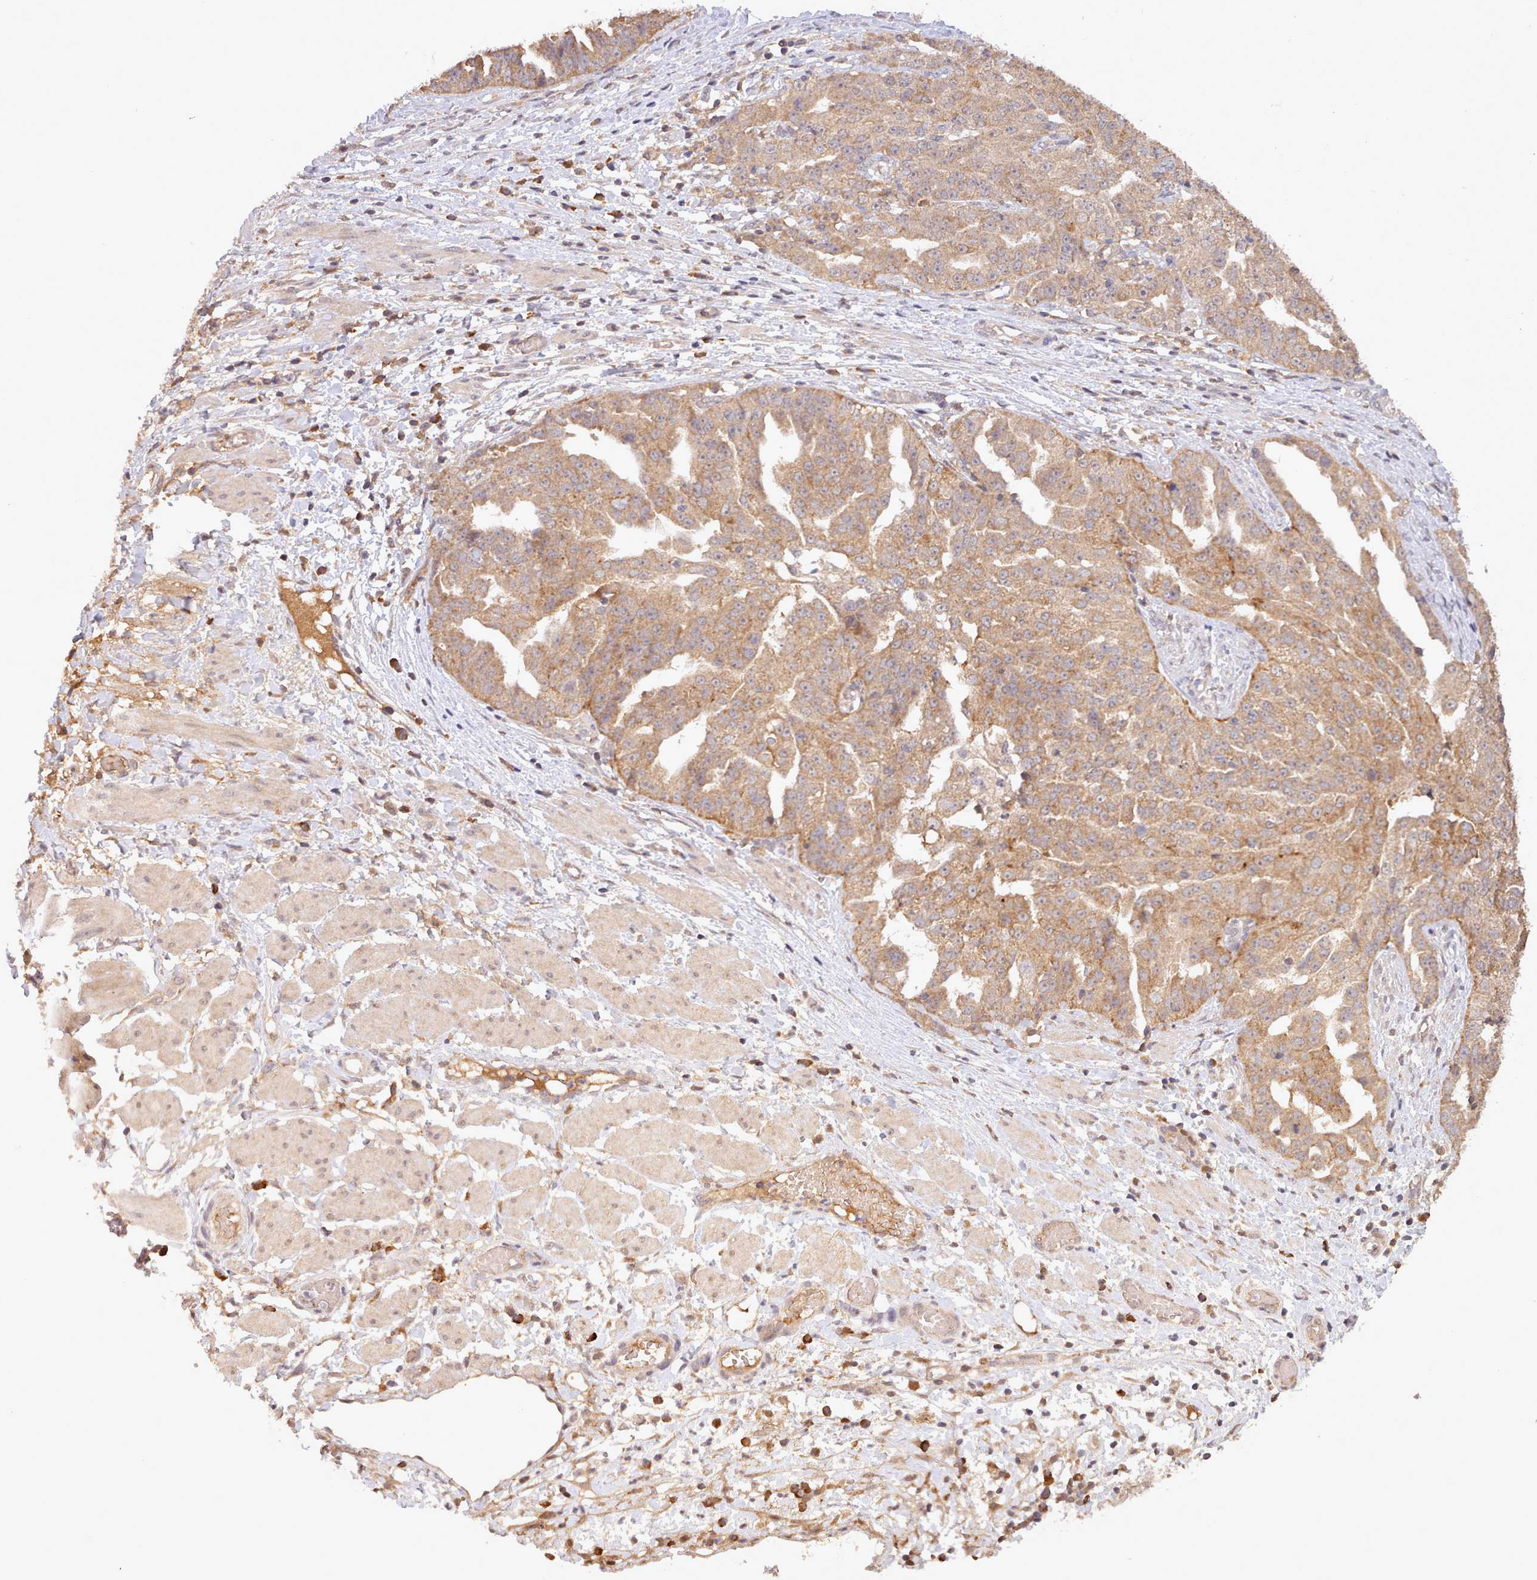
{"staining": {"intensity": "moderate", "quantity": ">75%", "location": "cytoplasmic/membranous"}, "tissue": "ovarian cancer", "cell_type": "Tumor cells", "image_type": "cancer", "snomed": [{"axis": "morphology", "description": "Cystadenocarcinoma, serous, NOS"}, {"axis": "topography", "description": "Ovary"}], "caption": "A micrograph of human ovarian serous cystadenocarcinoma stained for a protein displays moderate cytoplasmic/membranous brown staining in tumor cells.", "gene": "PIP4P1", "patient": {"sex": "female", "age": 58}}